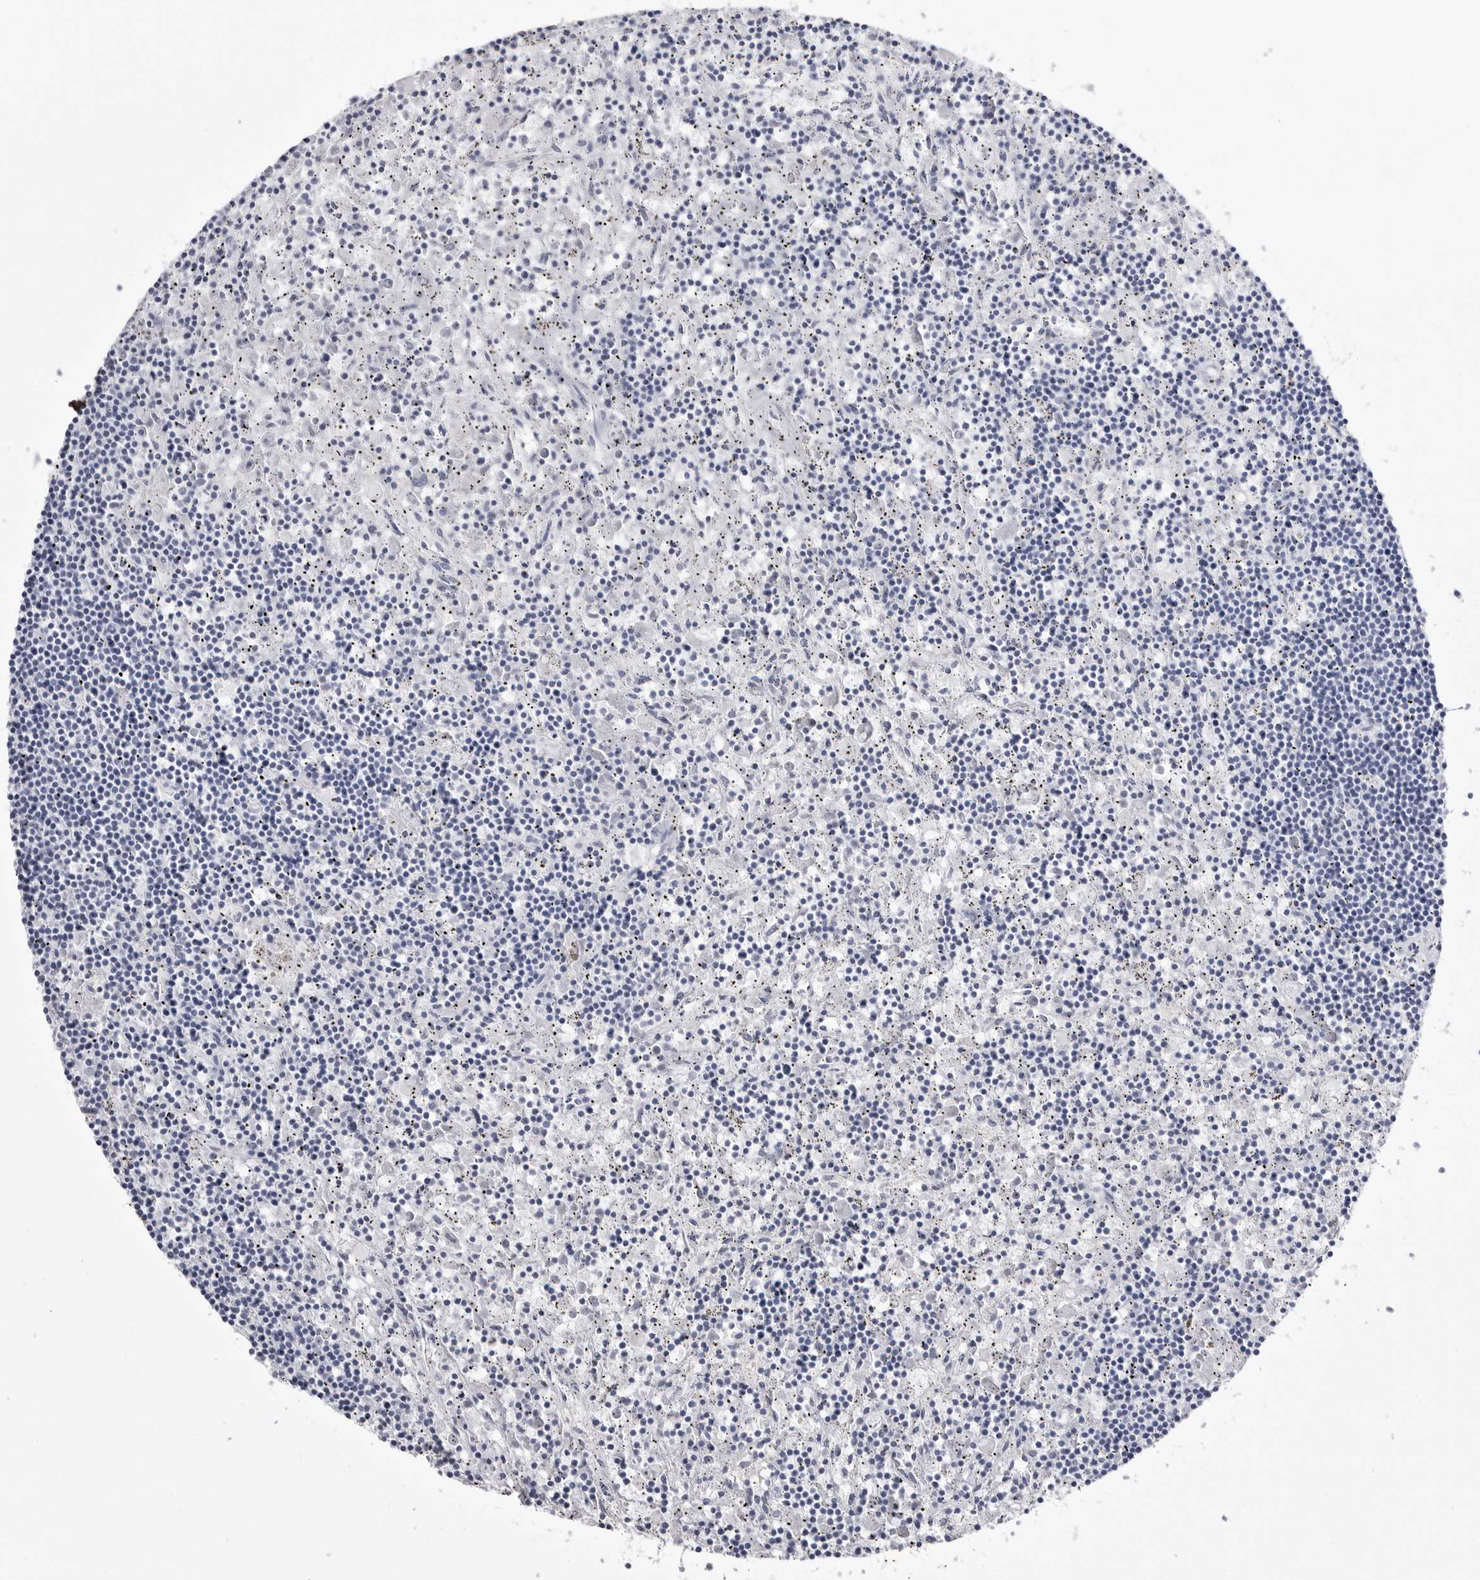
{"staining": {"intensity": "negative", "quantity": "none", "location": "none"}, "tissue": "lymphoma", "cell_type": "Tumor cells", "image_type": "cancer", "snomed": [{"axis": "morphology", "description": "Malignant lymphoma, non-Hodgkin's type, Low grade"}, {"axis": "topography", "description": "Spleen"}], "caption": "IHC of low-grade malignant lymphoma, non-Hodgkin's type displays no expression in tumor cells. (DAB (3,3'-diaminobenzidine) immunohistochemistry (IHC) visualized using brightfield microscopy, high magnification).", "gene": "COL26A1", "patient": {"sex": "male", "age": 76}}